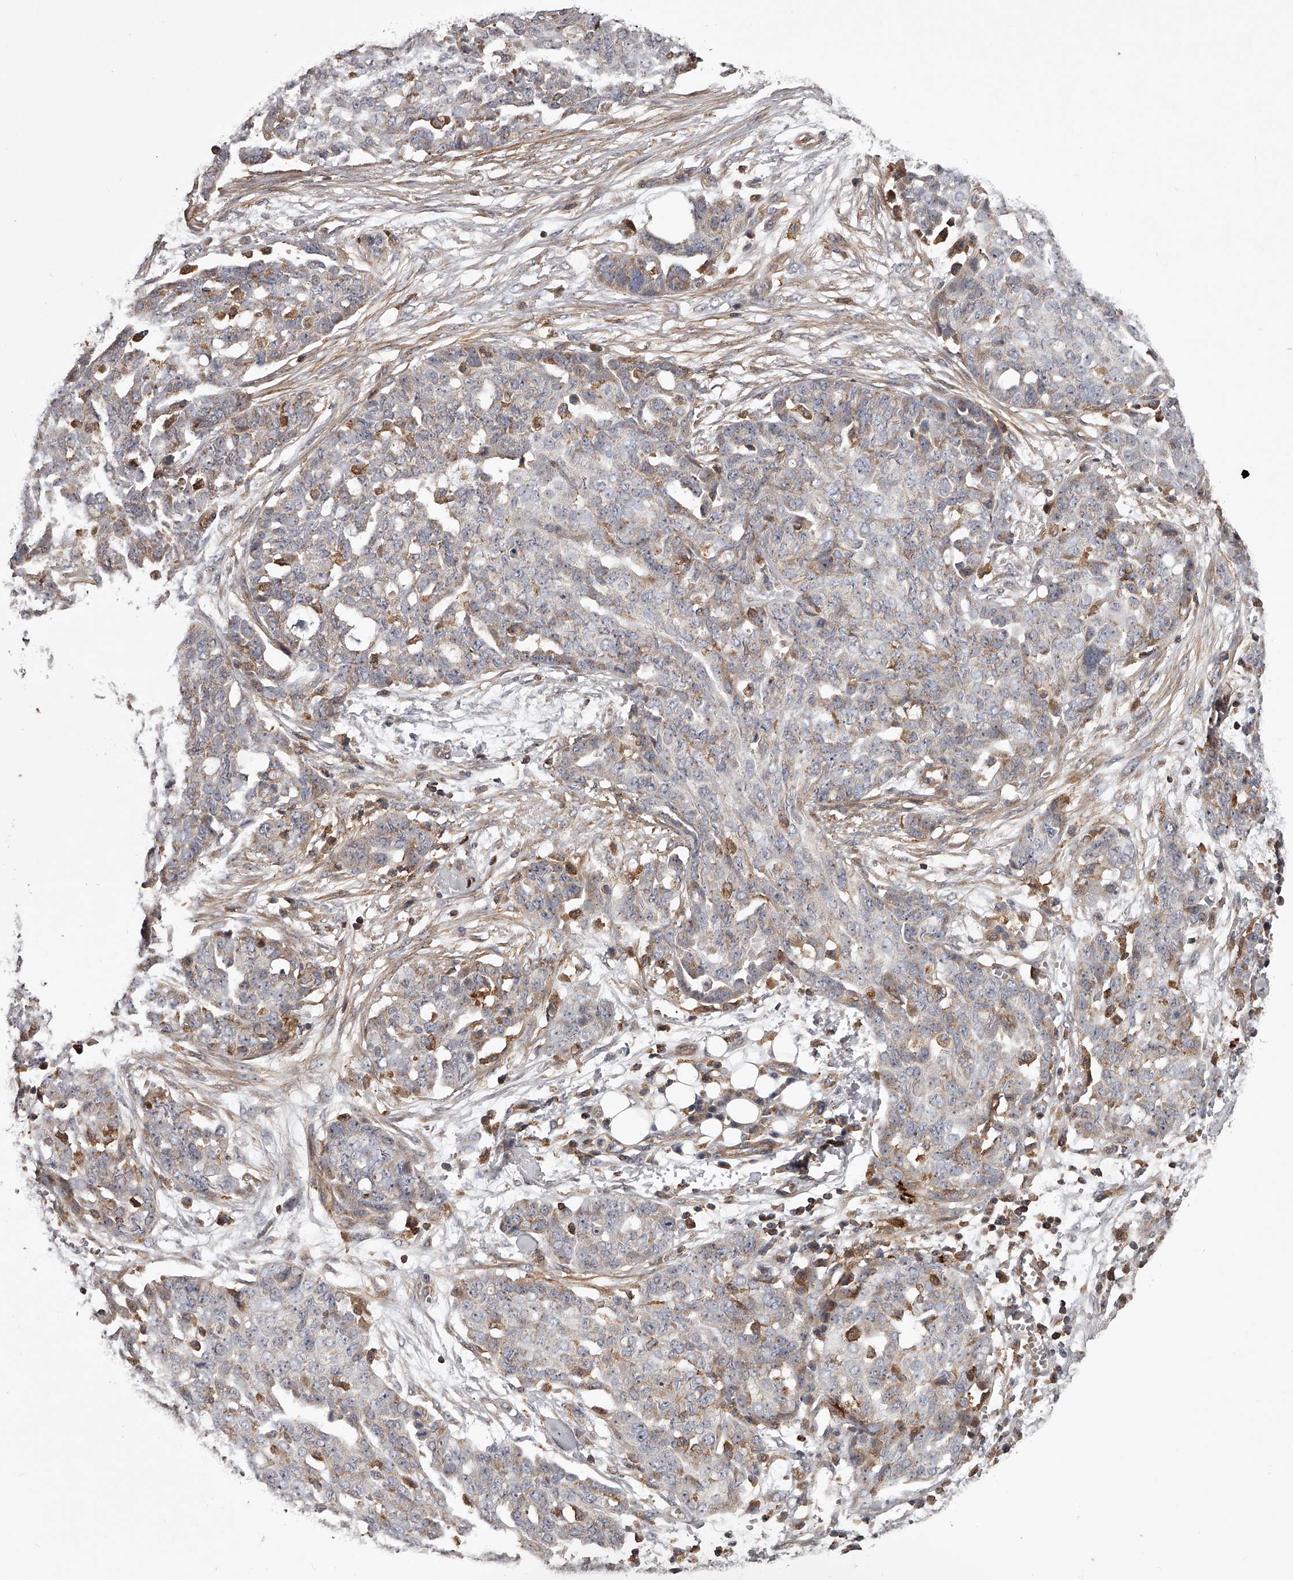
{"staining": {"intensity": "moderate", "quantity": "<25%", "location": "cytoplasmic/membranous"}, "tissue": "ovarian cancer", "cell_type": "Tumor cells", "image_type": "cancer", "snomed": [{"axis": "morphology", "description": "Cystadenocarcinoma, serous, NOS"}, {"axis": "topography", "description": "Soft tissue"}, {"axis": "topography", "description": "Ovary"}], "caption": "Human ovarian serous cystadenocarcinoma stained with a protein marker exhibits moderate staining in tumor cells.", "gene": "RRP36", "patient": {"sex": "female", "age": 57}}